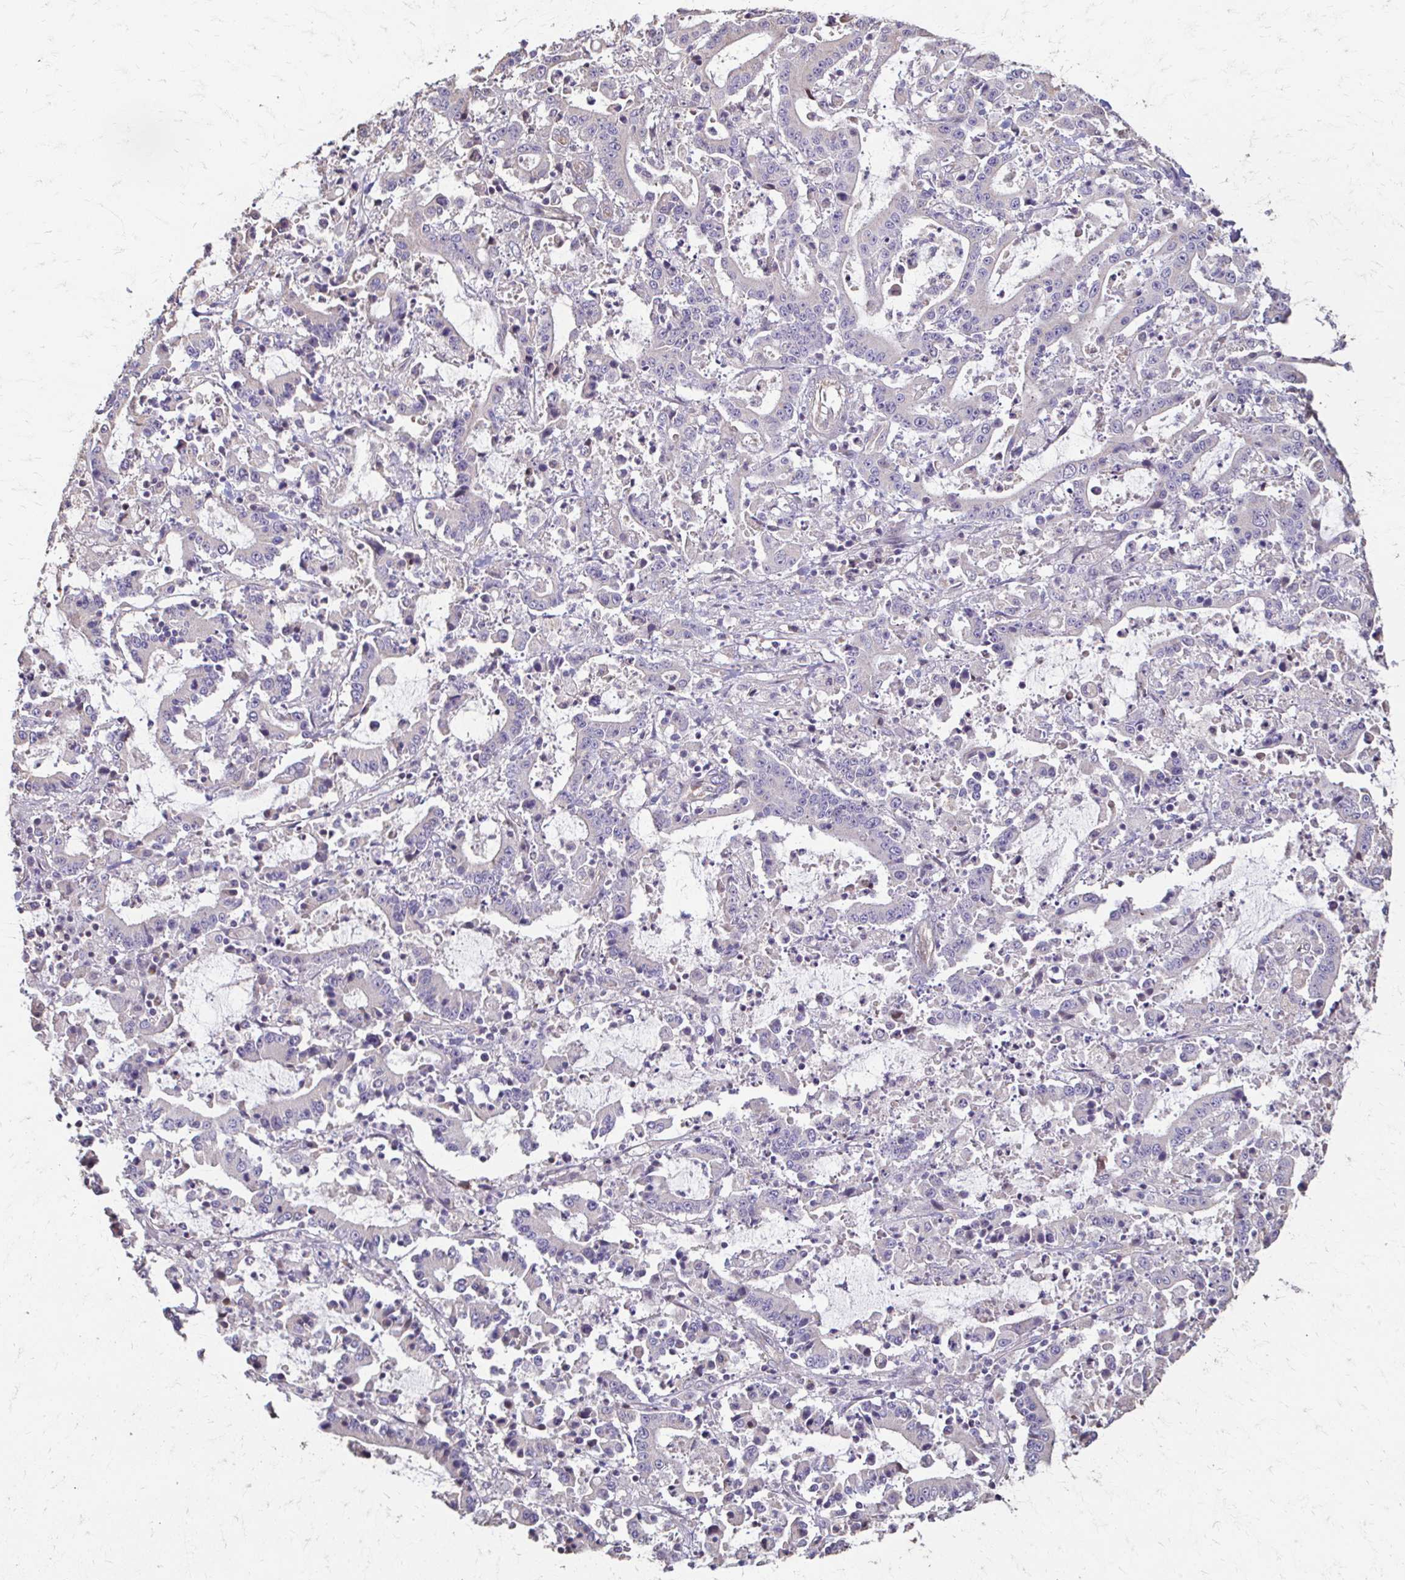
{"staining": {"intensity": "negative", "quantity": "none", "location": "none"}, "tissue": "stomach cancer", "cell_type": "Tumor cells", "image_type": "cancer", "snomed": [{"axis": "morphology", "description": "Adenocarcinoma, NOS"}, {"axis": "topography", "description": "Stomach, upper"}], "caption": "DAB (3,3'-diaminobenzidine) immunohistochemical staining of stomach cancer demonstrates no significant staining in tumor cells.", "gene": "IL18BP", "patient": {"sex": "male", "age": 68}}